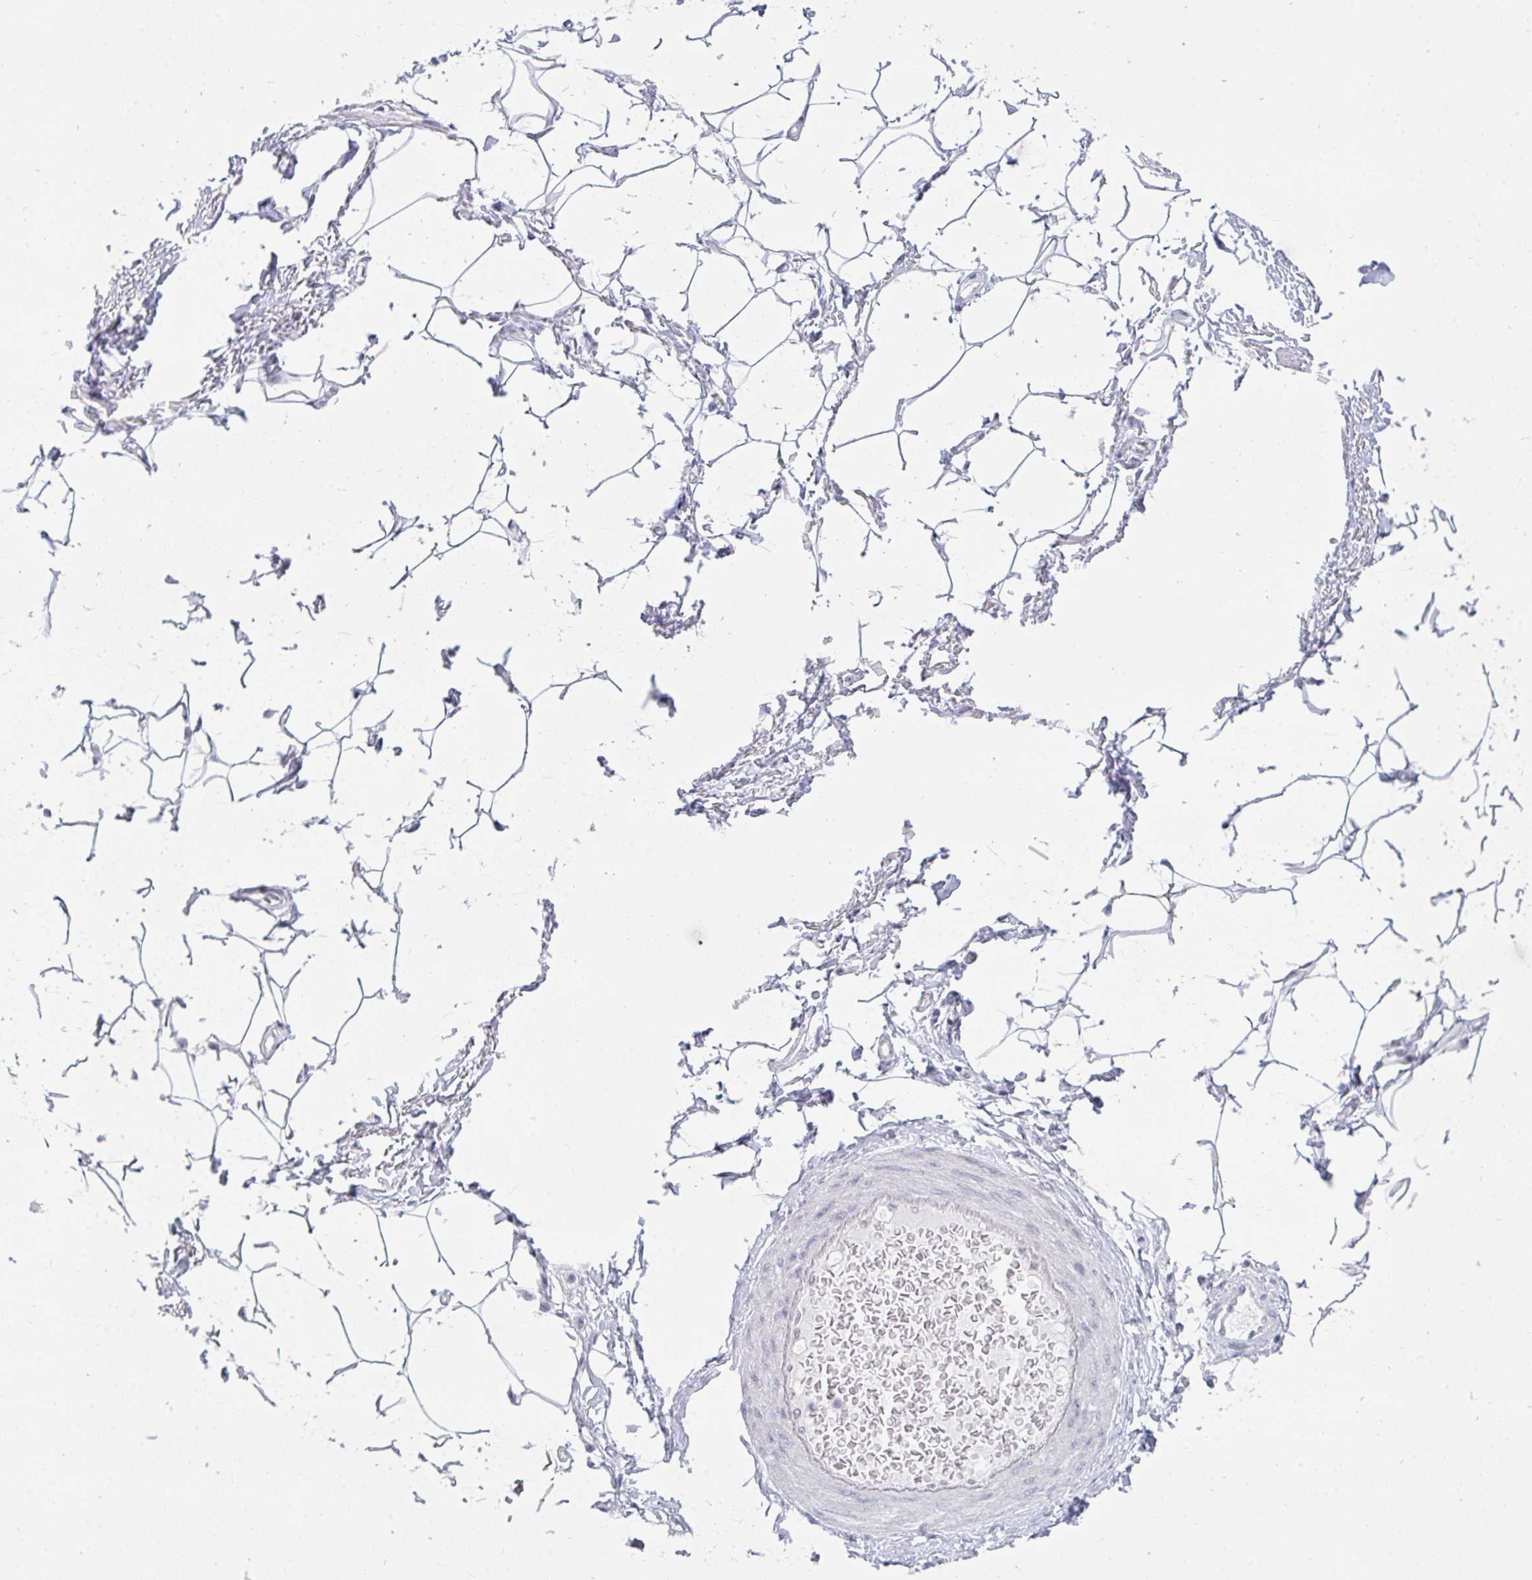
{"staining": {"intensity": "negative", "quantity": "none", "location": "none"}, "tissue": "adipose tissue", "cell_type": "Adipocytes", "image_type": "normal", "snomed": [{"axis": "morphology", "description": "Normal tissue, NOS"}, {"axis": "topography", "description": "Peripheral nerve tissue"}], "caption": "High power microscopy histopathology image of an IHC histopathology image of normal adipose tissue, revealing no significant expression in adipocytes. (Immunohistochemistry (ihc), brightfield microscopy, high magnification).", "gene": "PRR14", "patient": {"sex": "male", "age": 51}}